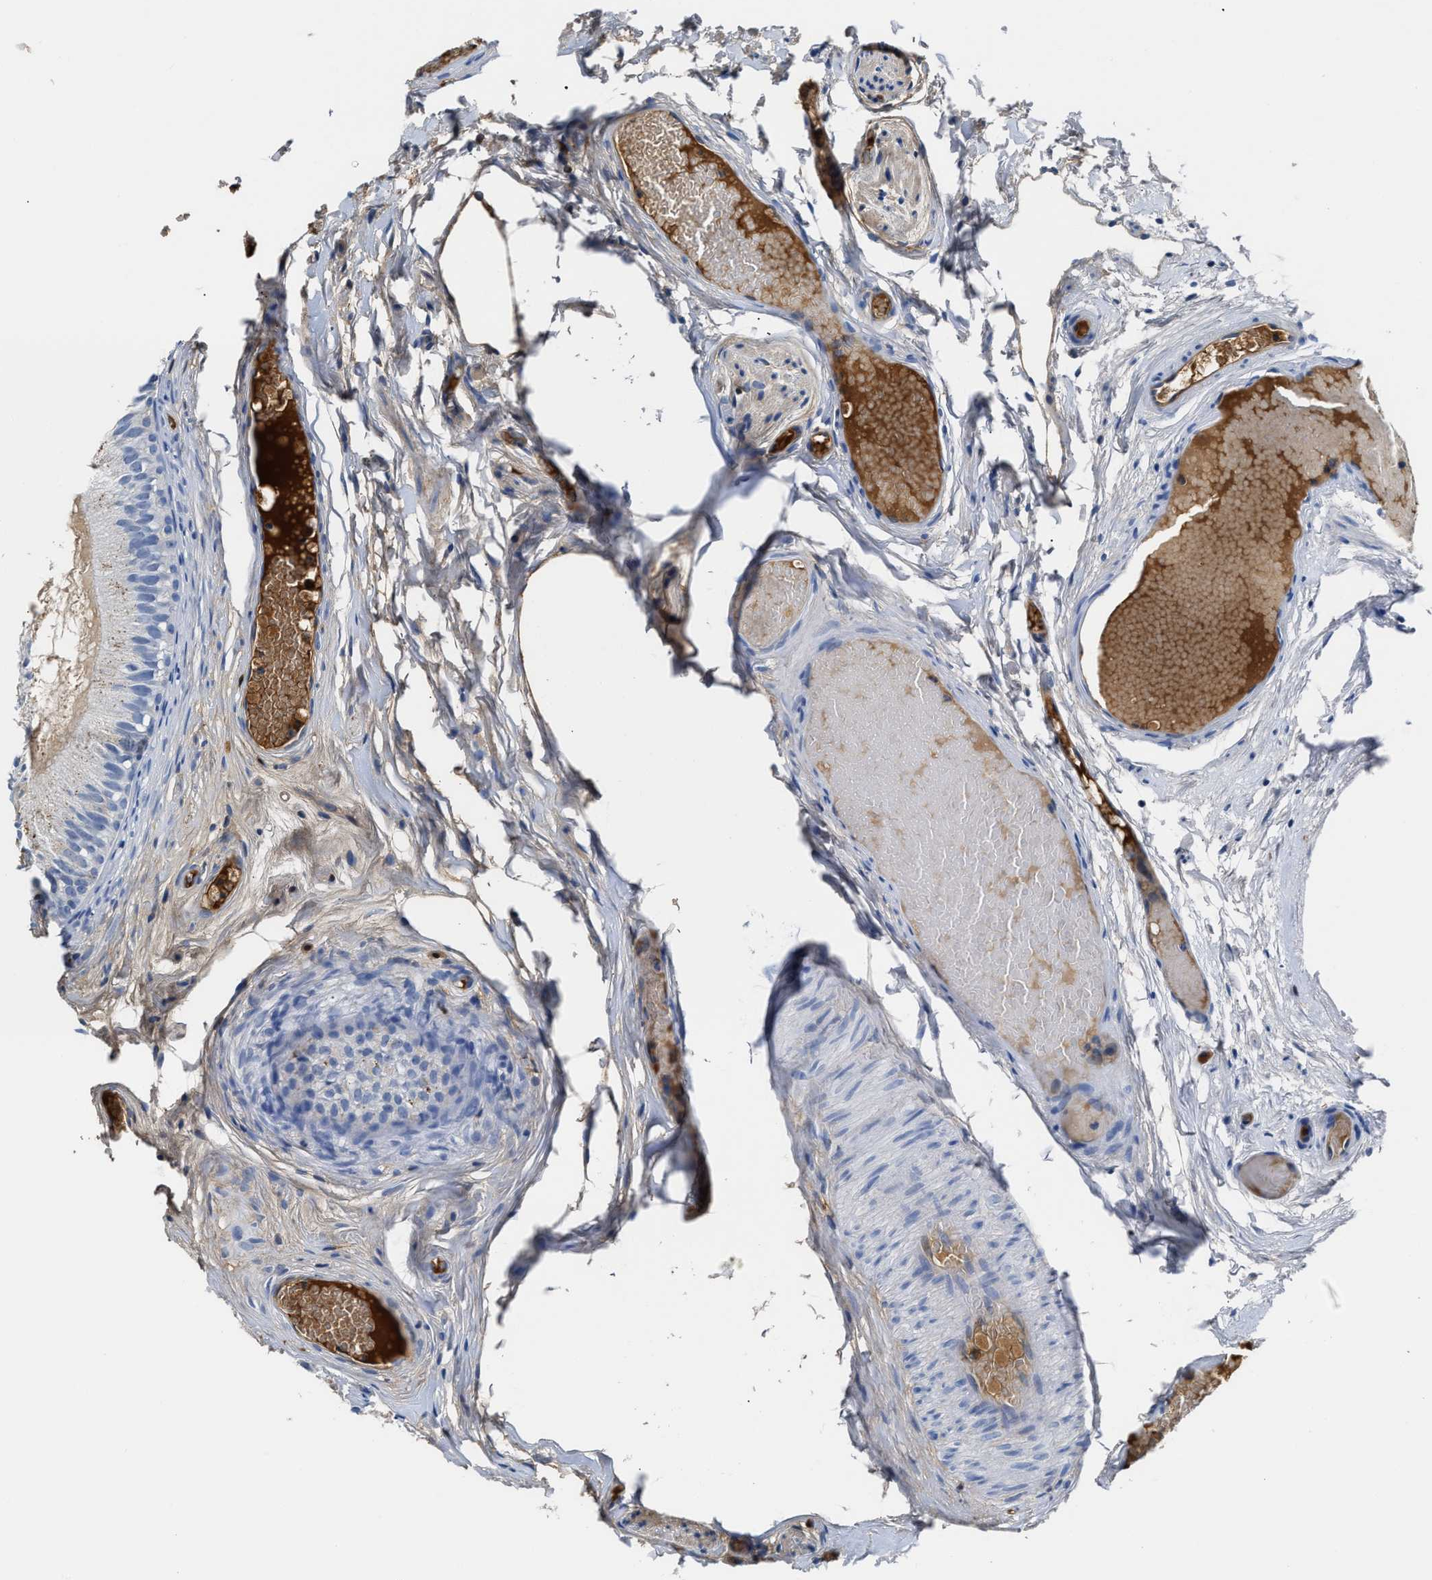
{"staining": {"intensity": "moderate", "quantity": "<25%", "location": "cytoplasmic/membranous"}, "tissue": "epididymis", "cell_type": "Glandular cells", "image_type": "normal", "snomed": [{"axis": "morphology", "description": "Normal tissue, NOS"}, {"axis": "topography", "description": "Epididymis"}], "caption": "Glandular cells reveal moderate cytoplasmic/membranous expression in approximately <25% of cells in normal epididymis.", "gene": "GC", "patient": {"sex": "male", "age": 46}}